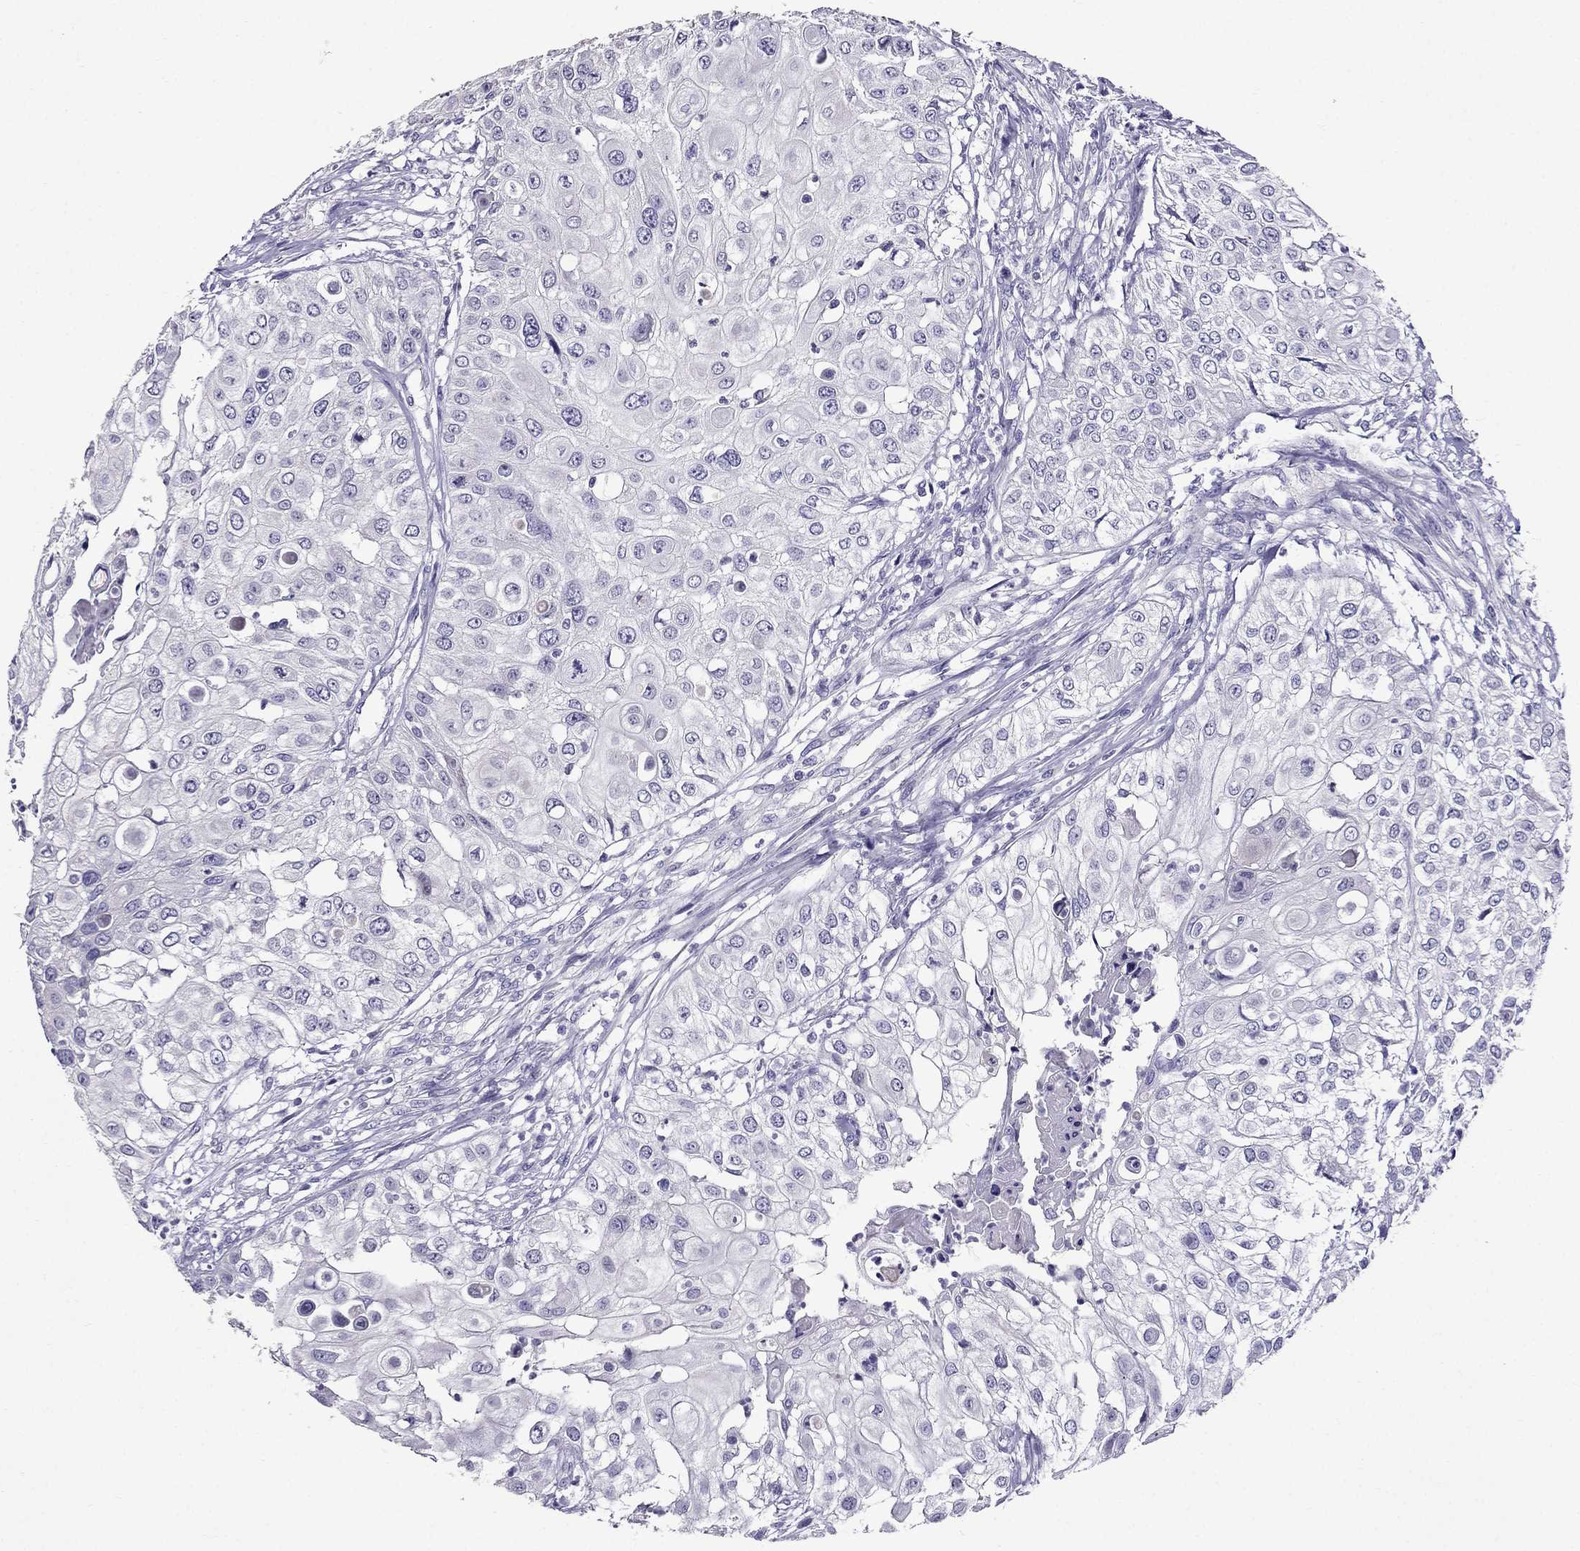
{"staining": {"intensity": "negative", "quantity": "none", "location": "none"}, "tissue": "urothelial cancer", "cell_type": "Tumor cells", "image_type": "cancer", "snomed": [{"axis": "morphology", "description": "Urothelial carcinoma, High grade"}, {"axis": "topography", "description": "Urinary bladder"}], "caption": "Urothelial carcinoma (high-grade) stained for a protein using immunohistochemistry exhibits no expression tumor cells.", "gene": "OXCT2", "patient": {"sex": "female", "age": 79}}